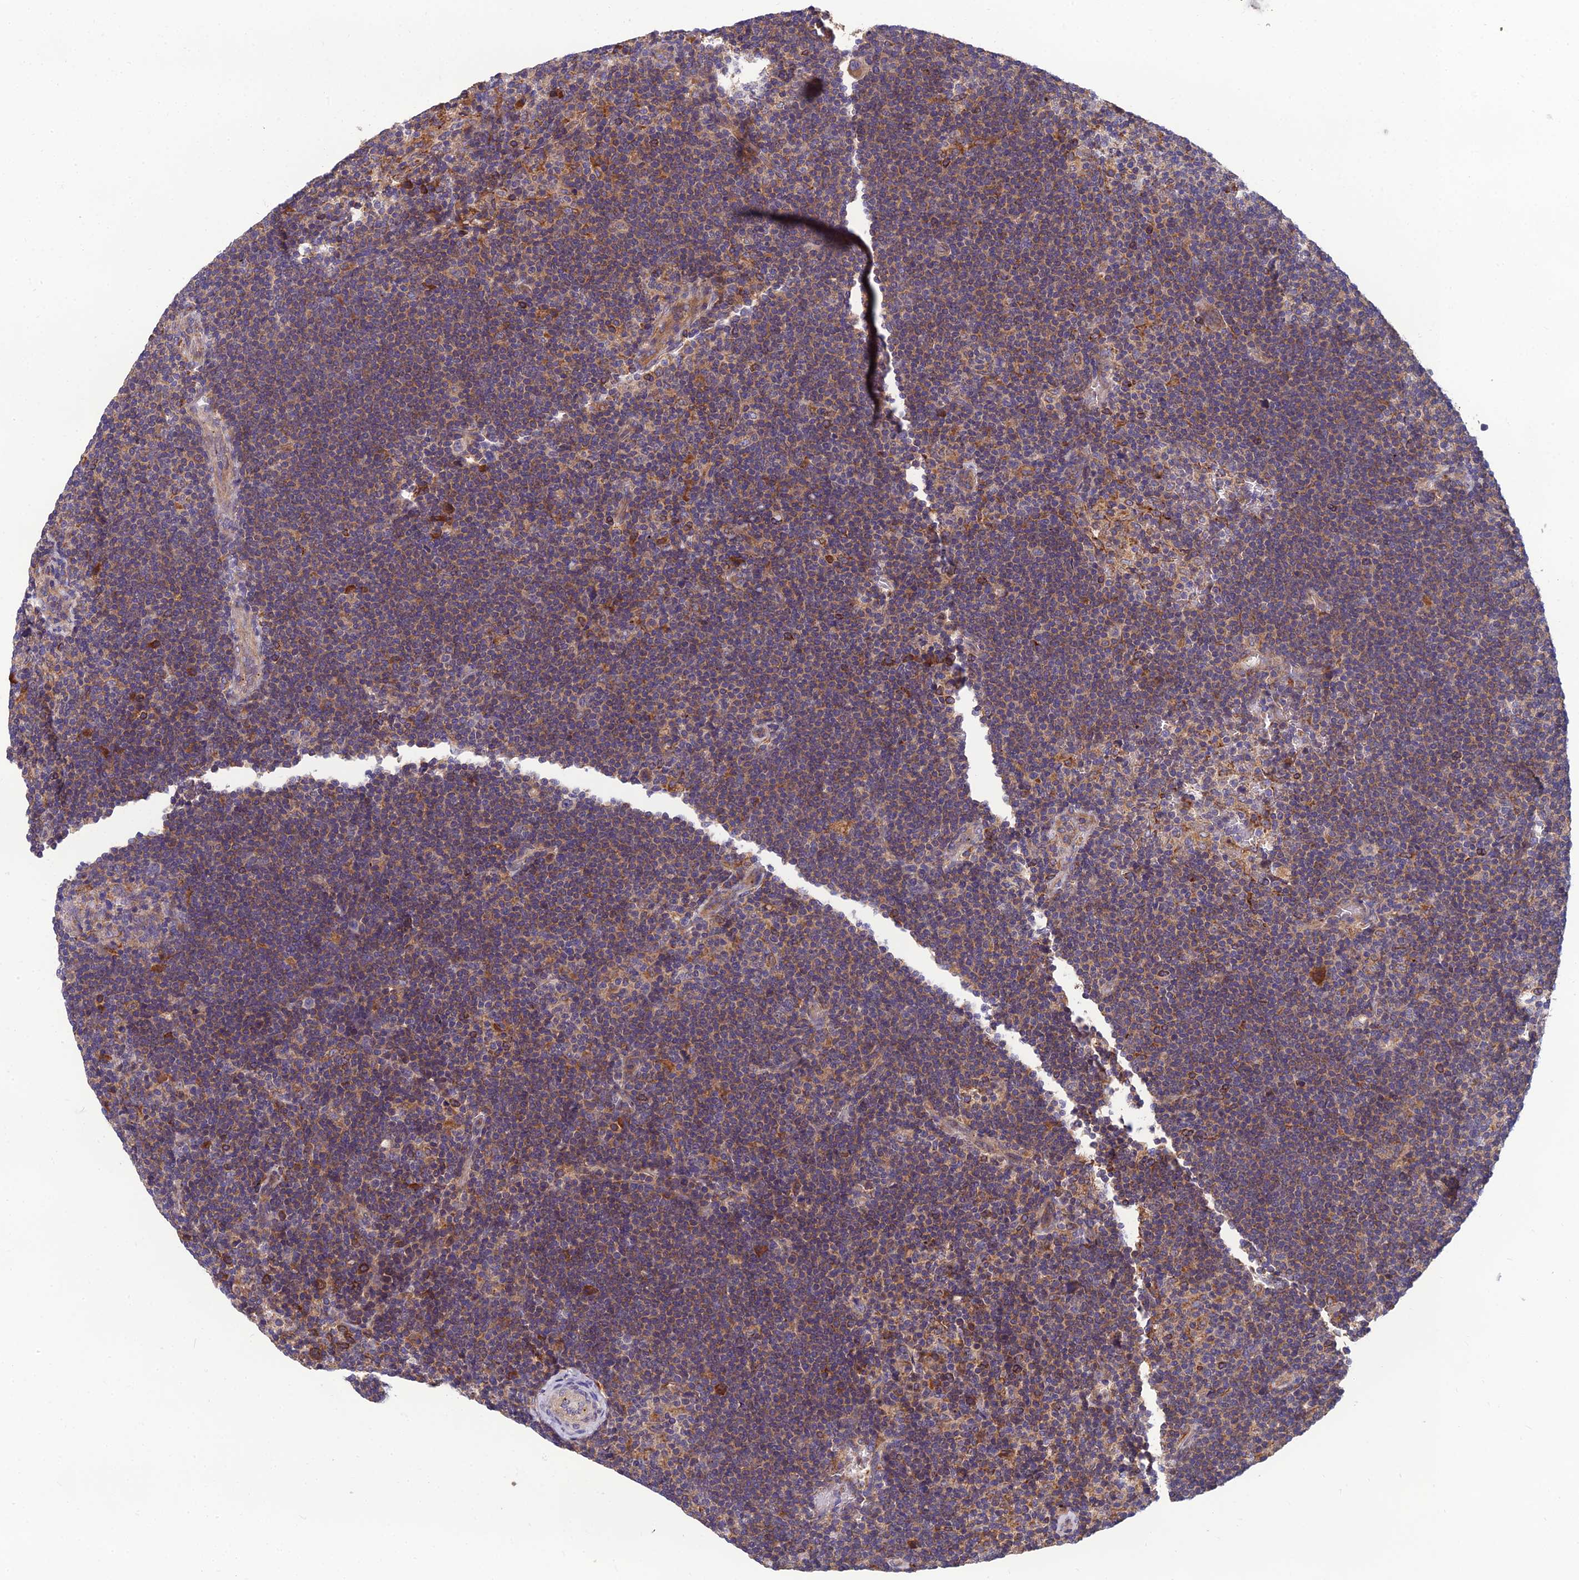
{"staining": {"intensity": "moderate", "quantity": "<25%", "location": "cytoplasmic/membranous"}, "tissue": "lymphoma", "cell_type": "Tumor cells", "image_type": "cancer", "snomed": [{"axis": "morphology", "description": "Hodgkin's disease, NOS"}, {"axis": "topography", "description": "Lymph node"}], "caption": "Protein analysis of Hodgkin's disease tissue shows moderate cytoplasmic/membranous staining in about <25% of tumor cells.", "gene": "UMAD1", "patient": {"sex": "female", "age": 57}}